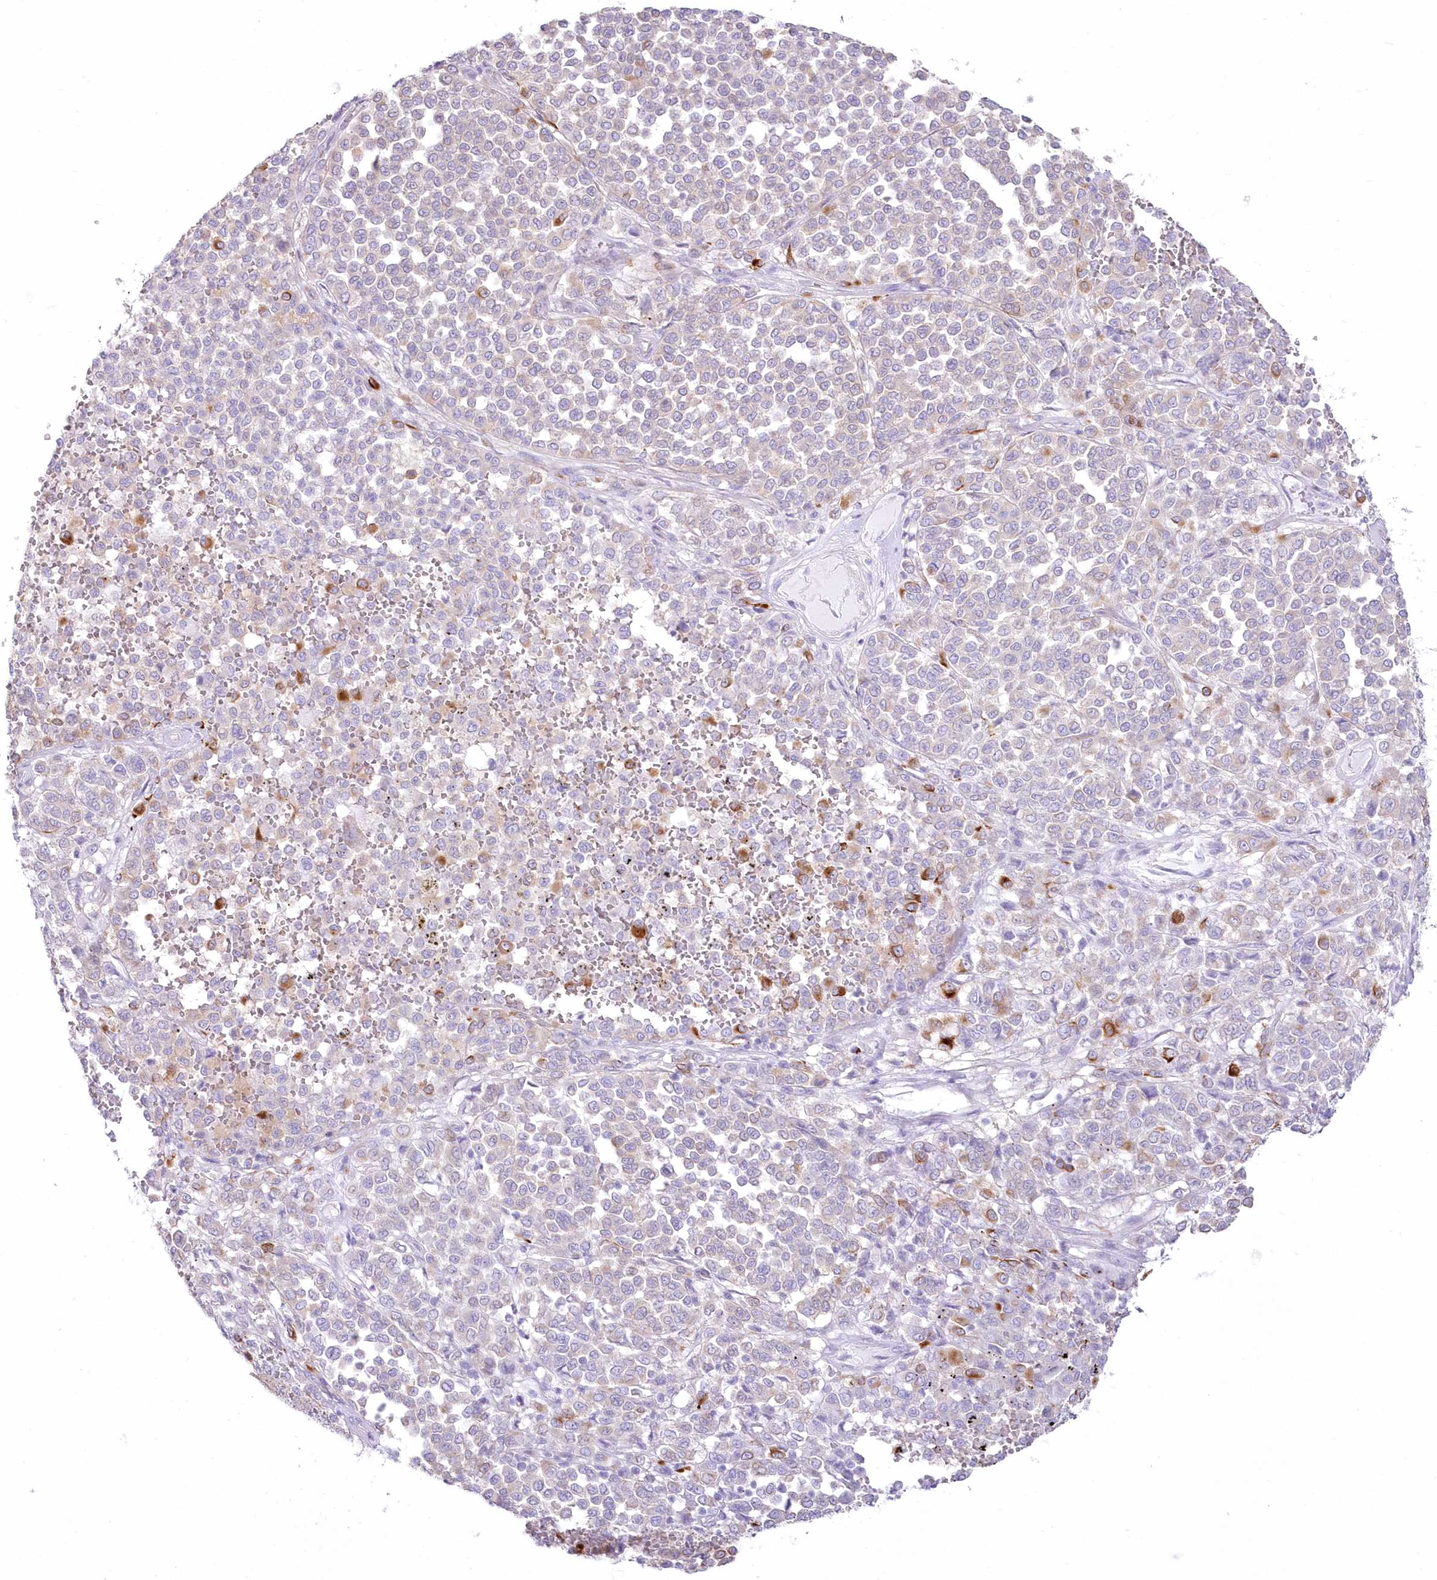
{"staining": {"intensity": "negative", "quantity": "none", "location": "none"}, "tissue": "melanoma", "cell_type": "Tumor cells", "image_type": "cancer", "snomed": [{"axis": "morphology", "description": "Malignant melanoma, Metastatic site"}, {"axis": "topography", "description": "Pancreas"}], "caption": "Malignant melanoma (metastatic site) was stained to show a protein in brown. There is no significant expression in tumor cells. (DAB (3,3'-diaminobenzidine) immunohistochemistry with hematoxylin counter stain).", "gene": "ZNF843", "patient": {"sex": "female", "age": 30}}